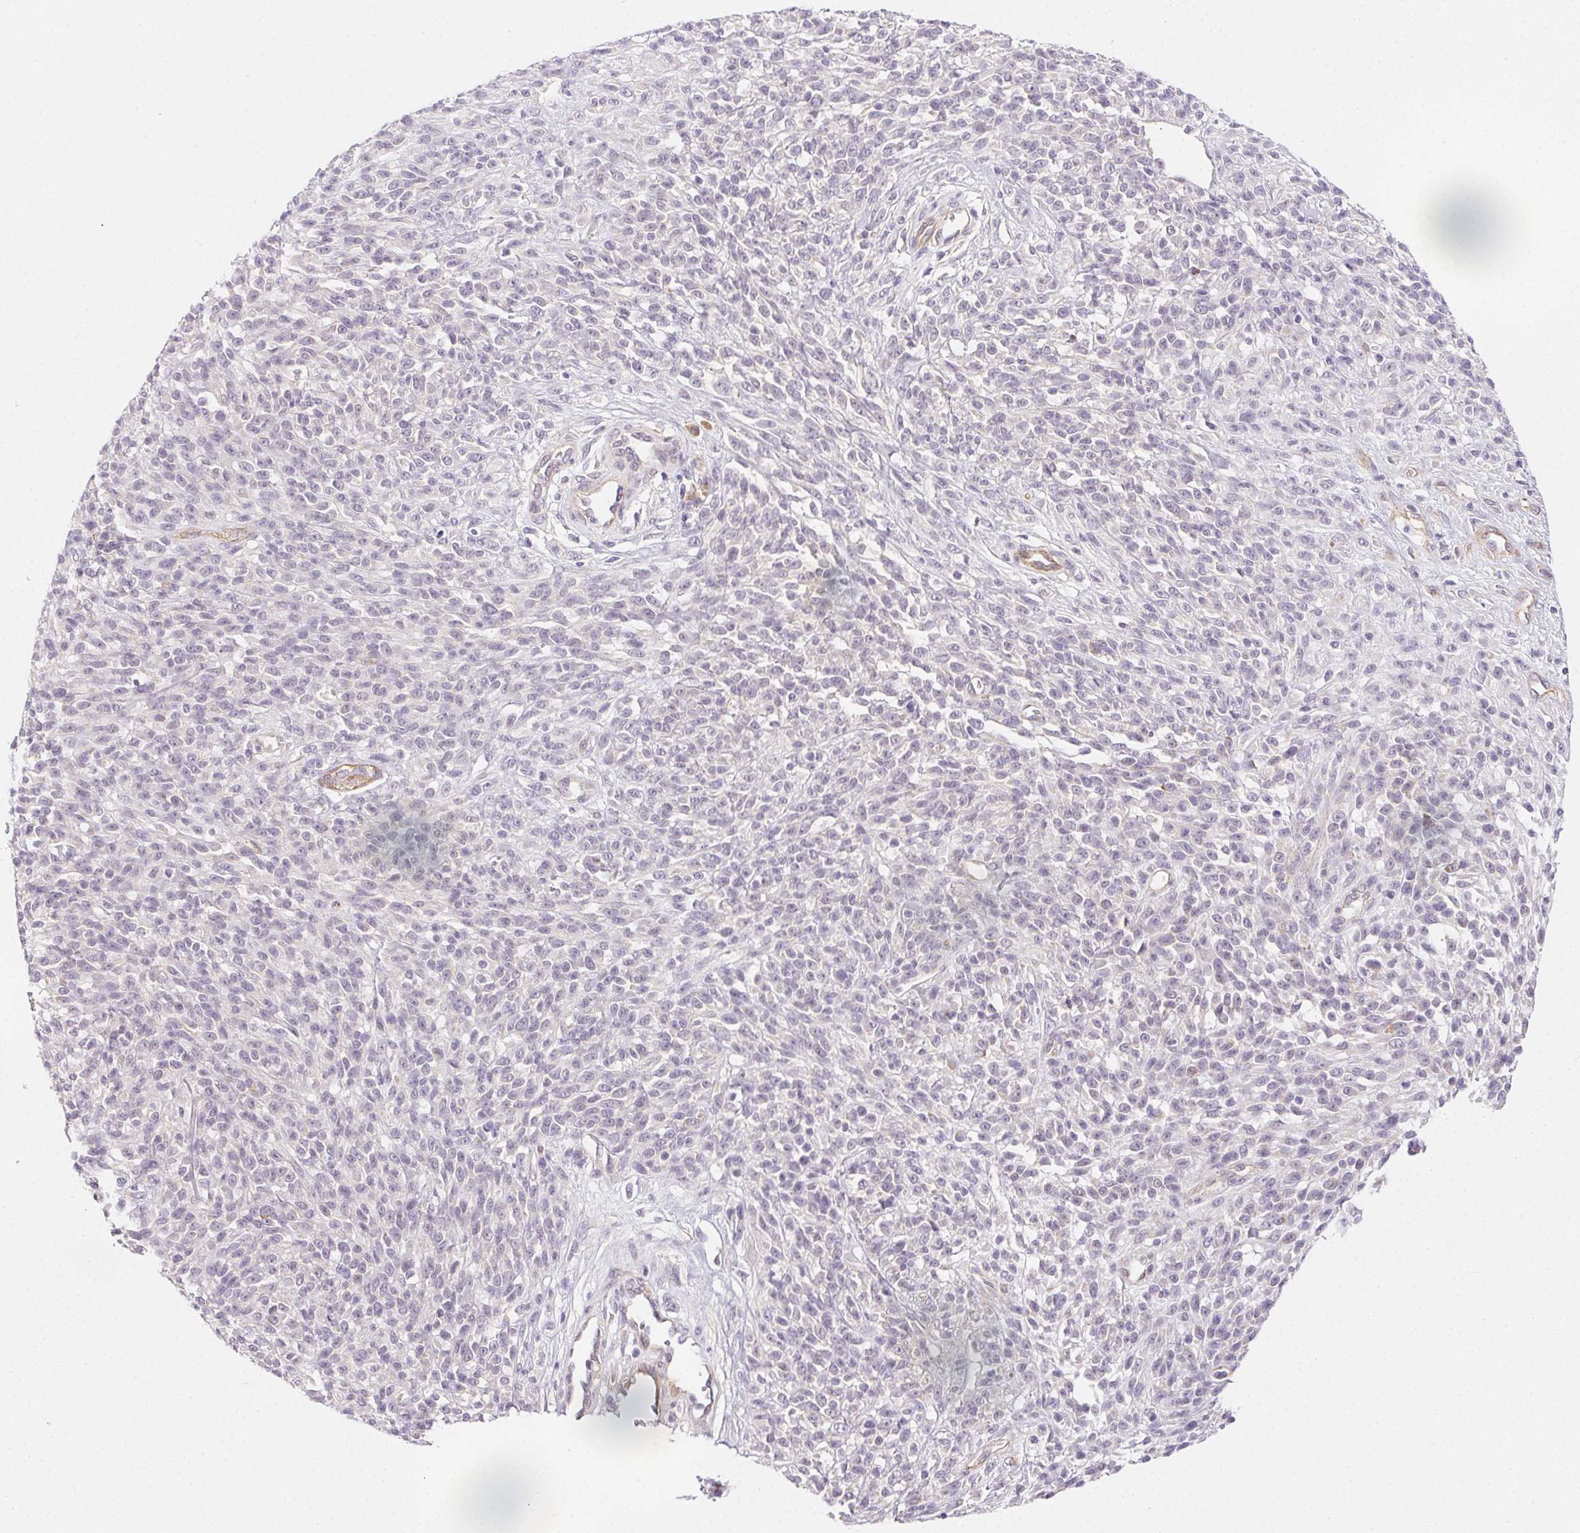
{"staining": {"intensity": "negative", "quantity": "none", "location": "none"}, "tissue": "melanoma", "cell_type": "Tumor cells", "image_type": "cancer", "snomed": [{"axis": "morphology", "description": "Malignant melanoma, NOS"}, {"axis": "topography", "description": "Skin"}, {"axis": "topography", "description": "Skin of trunk"}], "caption": "Malignant melanoma stained for a protein using IHC shows no staining tumor cells.", "gene": "CSN1S1", "patient": {"sex": "male", "age": 74}}